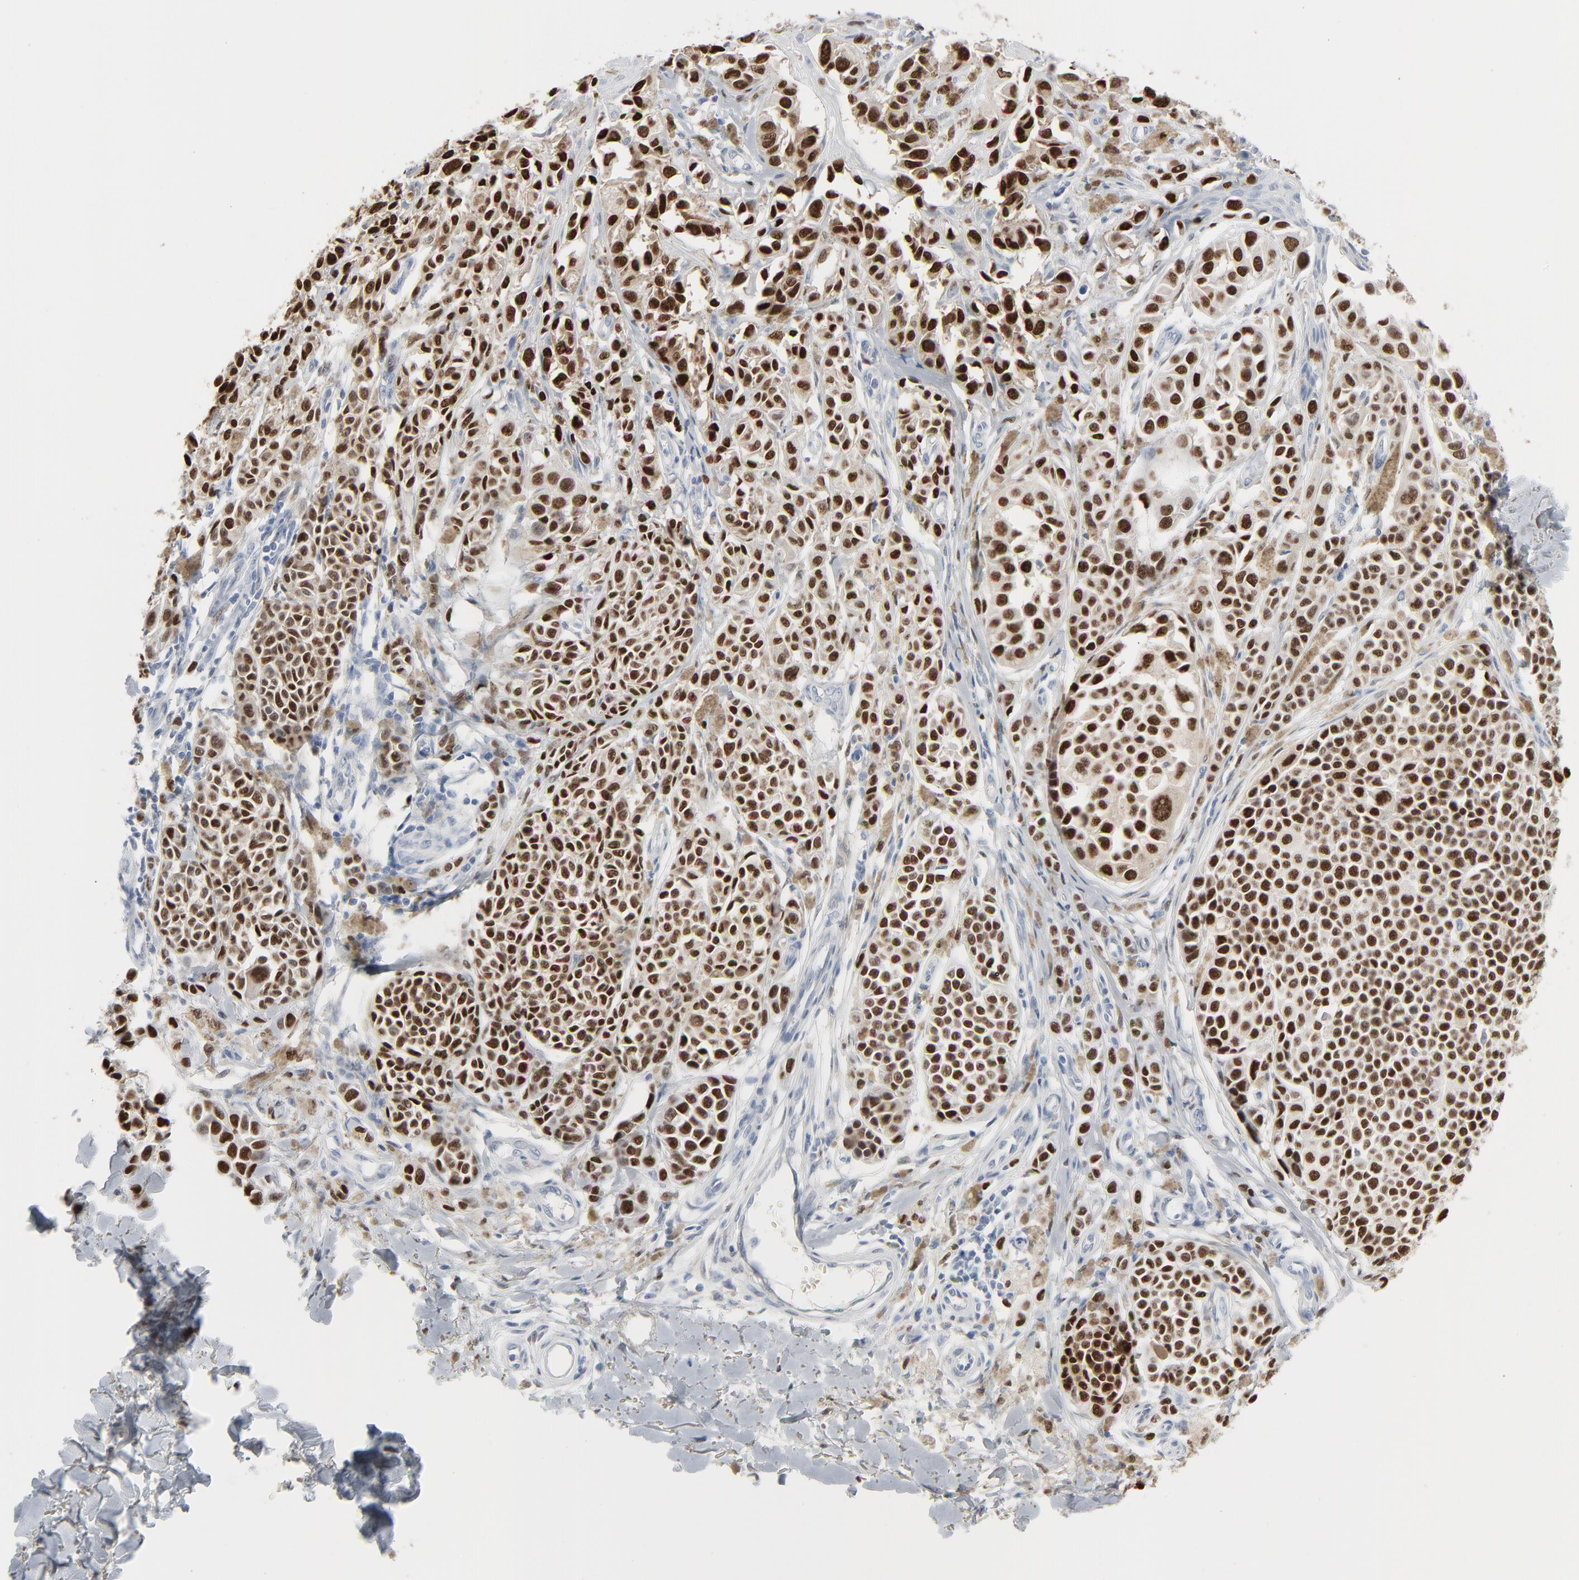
{"staining": {"intensity": "strong", "quantity": ">75%", "location": "cytoplasmic/membranous,nuclear"}, "tissue": "melanoma", "cell_type": "Tumor cells", "image_type": "cancer", "snomed": [{"axis": "morphology", "description": "Necrosis, NOS"}, {"axis": "morphology", "description": "Malignant melanoma, NOS"}, {"axis": "topography", "description": "Skin"}], "caption": "Human melanoma stained with a protein marker displays strong staining in tumor cells.", "gene": "MITF", "patient": {"sex": "female", "age": 87}}